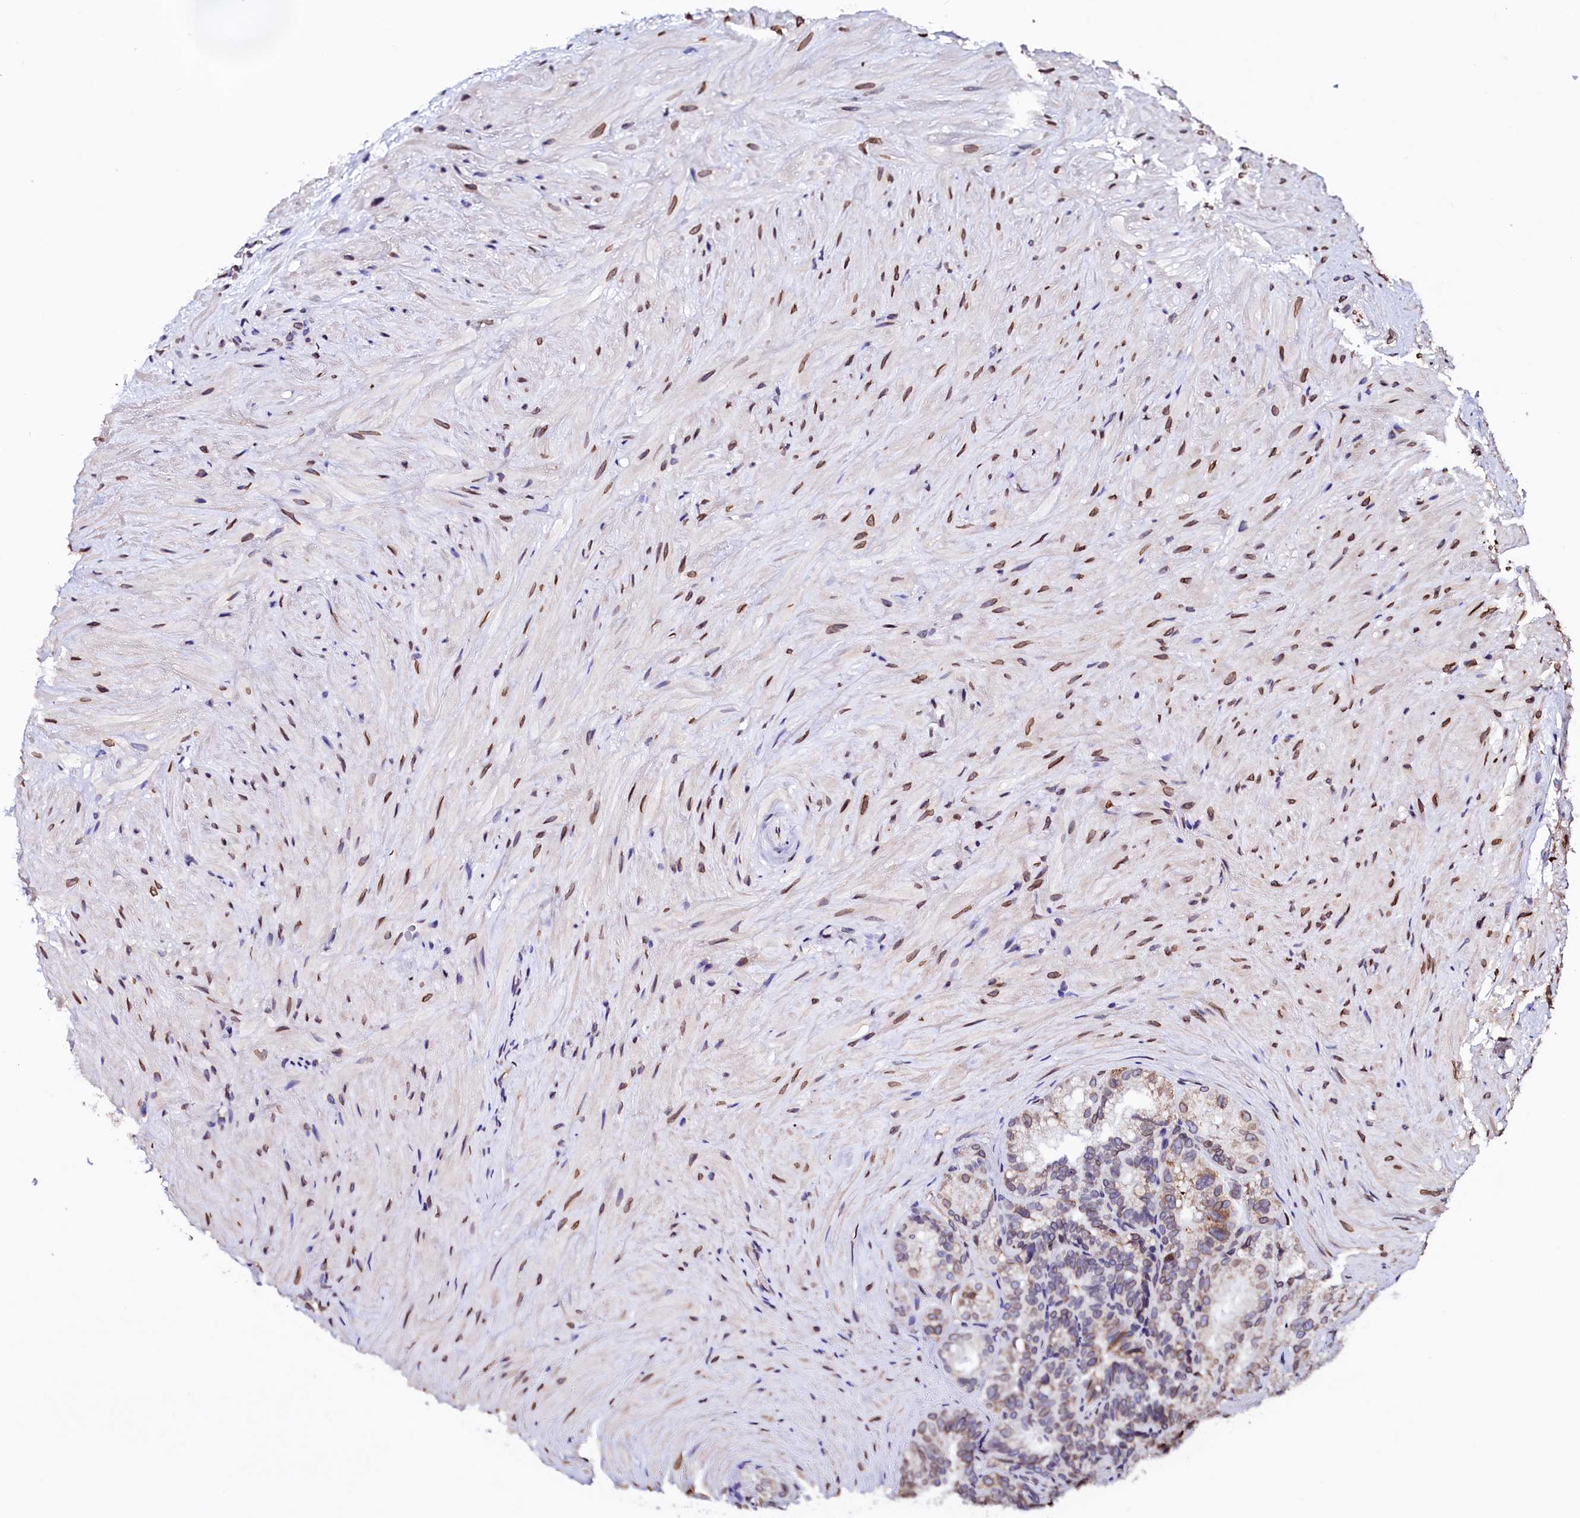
{"staining": {"intensity": "weak", "quantity": "25%-75%", "location": "cytoplasmic/membranous,nuclear"}, "tissue": "seminal vesicle", "cell_type": "Glandular cells", "image_type": "normal", "snomed": [{"axis": "morphology", "description": "Normal tissue, NOS"}, {"axis": "topography", "description": "Seminal veicle"}], "caption": "Immunohistochemistry image of benign seminal vesicle: human seminal vesicle stained using immunohistochemistry (IHC) shows low levels of weak protein expression localized specifically in the cytoplasmic/membranous,nuclear of glandular cells, appearing as a cytoplasmic/membranous,nuclear brown color.", "gene": "HAND1", "patient": {"sex": "male", "age": 60}}